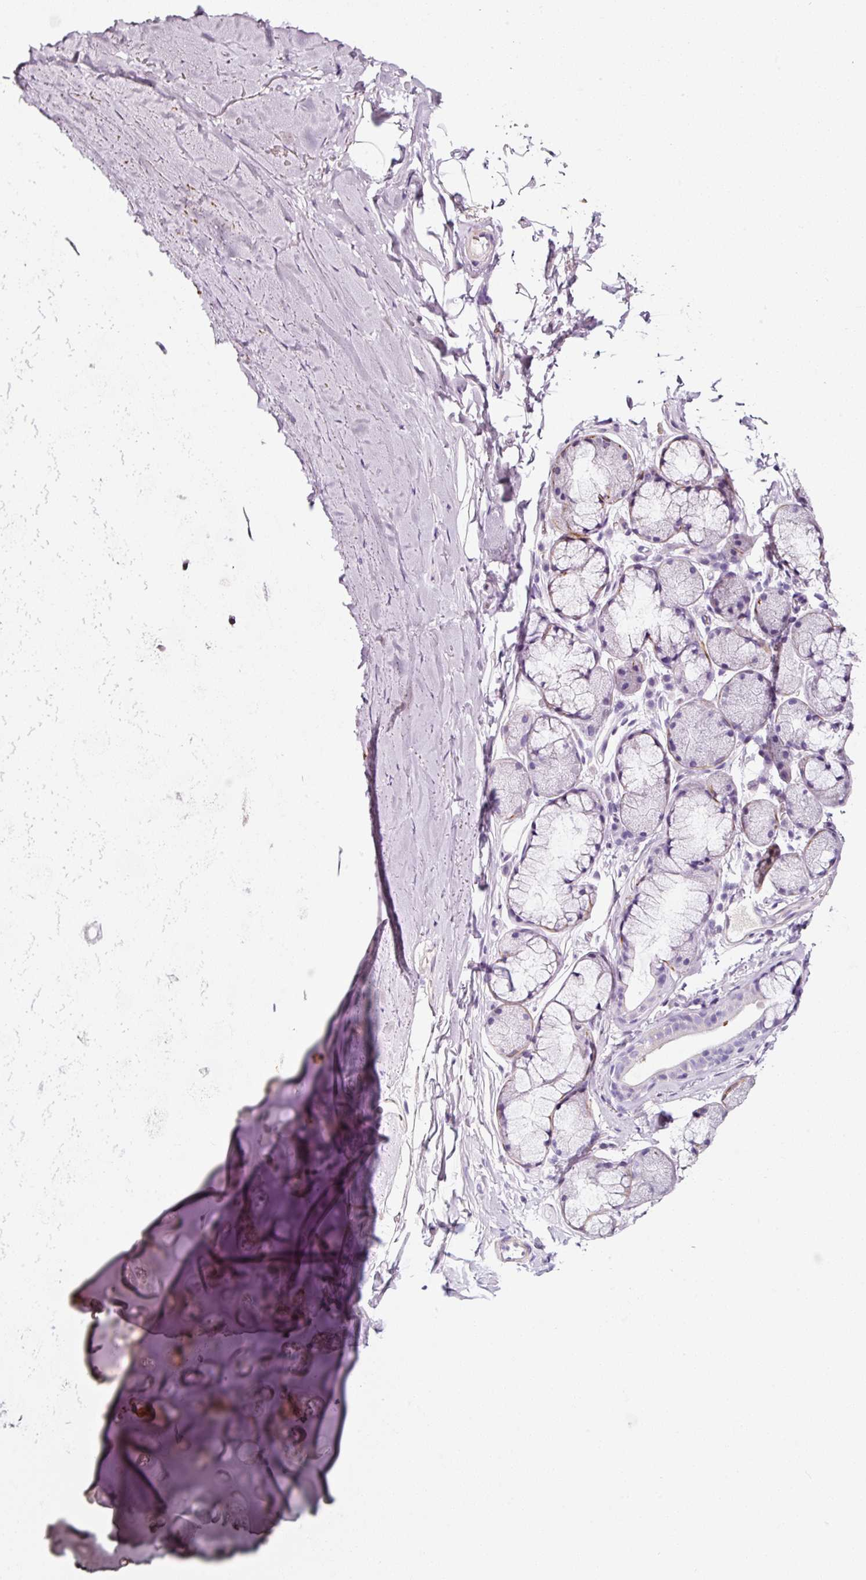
{"staining": {"intensity": "negative", "quantity": "none", "location": "none"}, "tissue": "adipose tissue", "cell_type": "Adipocytes", "image_type": "normal", "snomed": [{"axis": "morphology", "description": "Normal tissue, NOS"}, {"axis": "morphology", "description": "Squamous cell carcinoma, NOS"}, {"axis": "topography", "description": "Bronchus"}, {"axis": "topography", "description": "Lung"}], "caption": "Adipocytes show no significant protein positivity in normal adipose tissue.", "gene": "CYB561A3", "patient": {"sex": "female", "age": 70}}